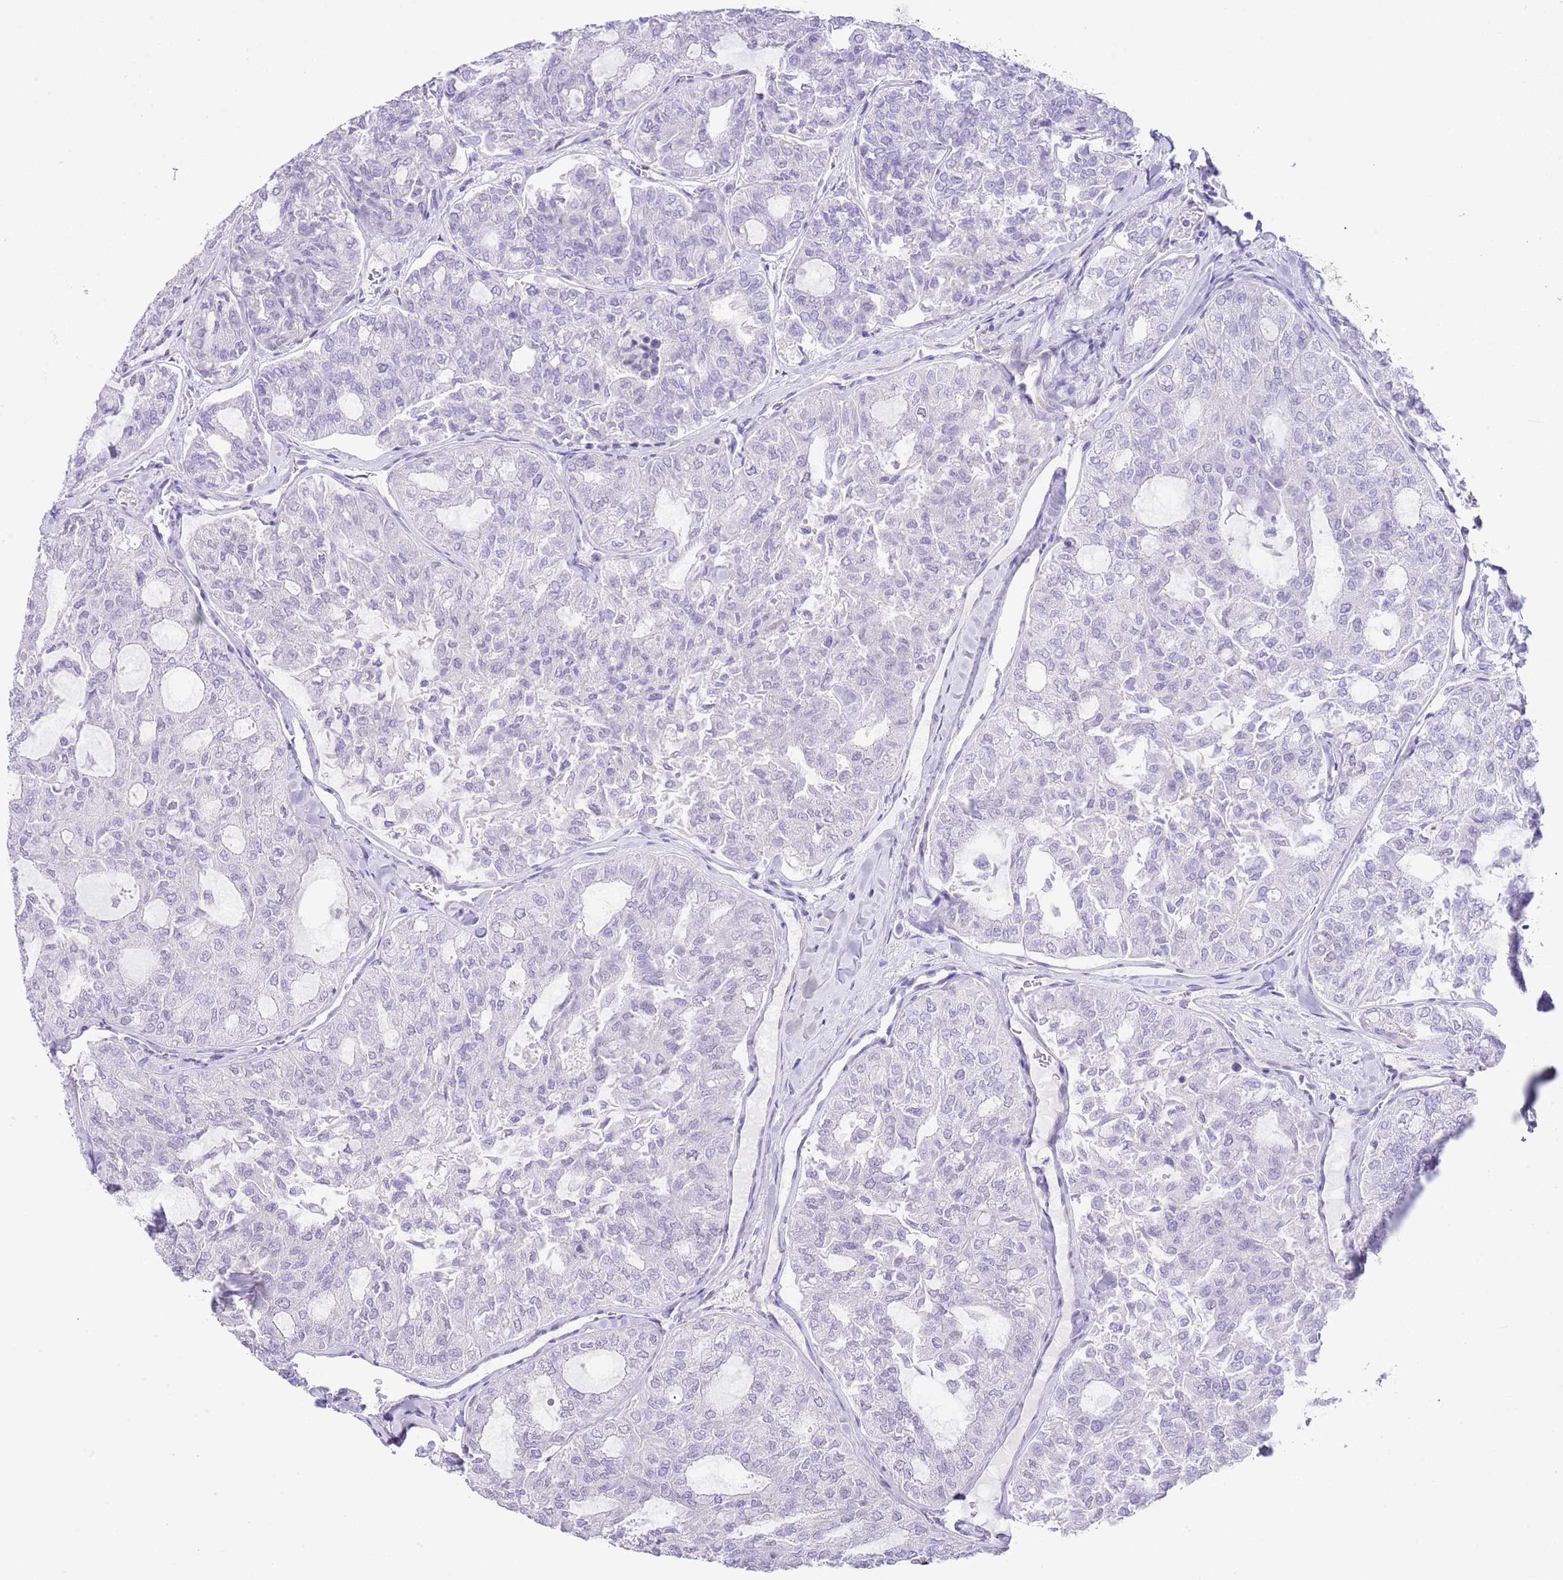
{"staining": {"intensity": "negative", "quantity": "none", "location": "none"}, "tissue": "thyroid cancer", "cell_type": "Tumor cells", "image_type": "cancer", "snomed": [{"axis": "morphology", "description": "Follicular adenoma carcinoma, NOS"}, {"axis": "topography", "description": "Thyroid gland"}], "caption": "Immunohistochemistry of follicular adenoma carcinoma (thyroid) exhibits no expression in tumor cells.", "gene": "MIDN", "patient": {"sex": "male", "age": 75}}